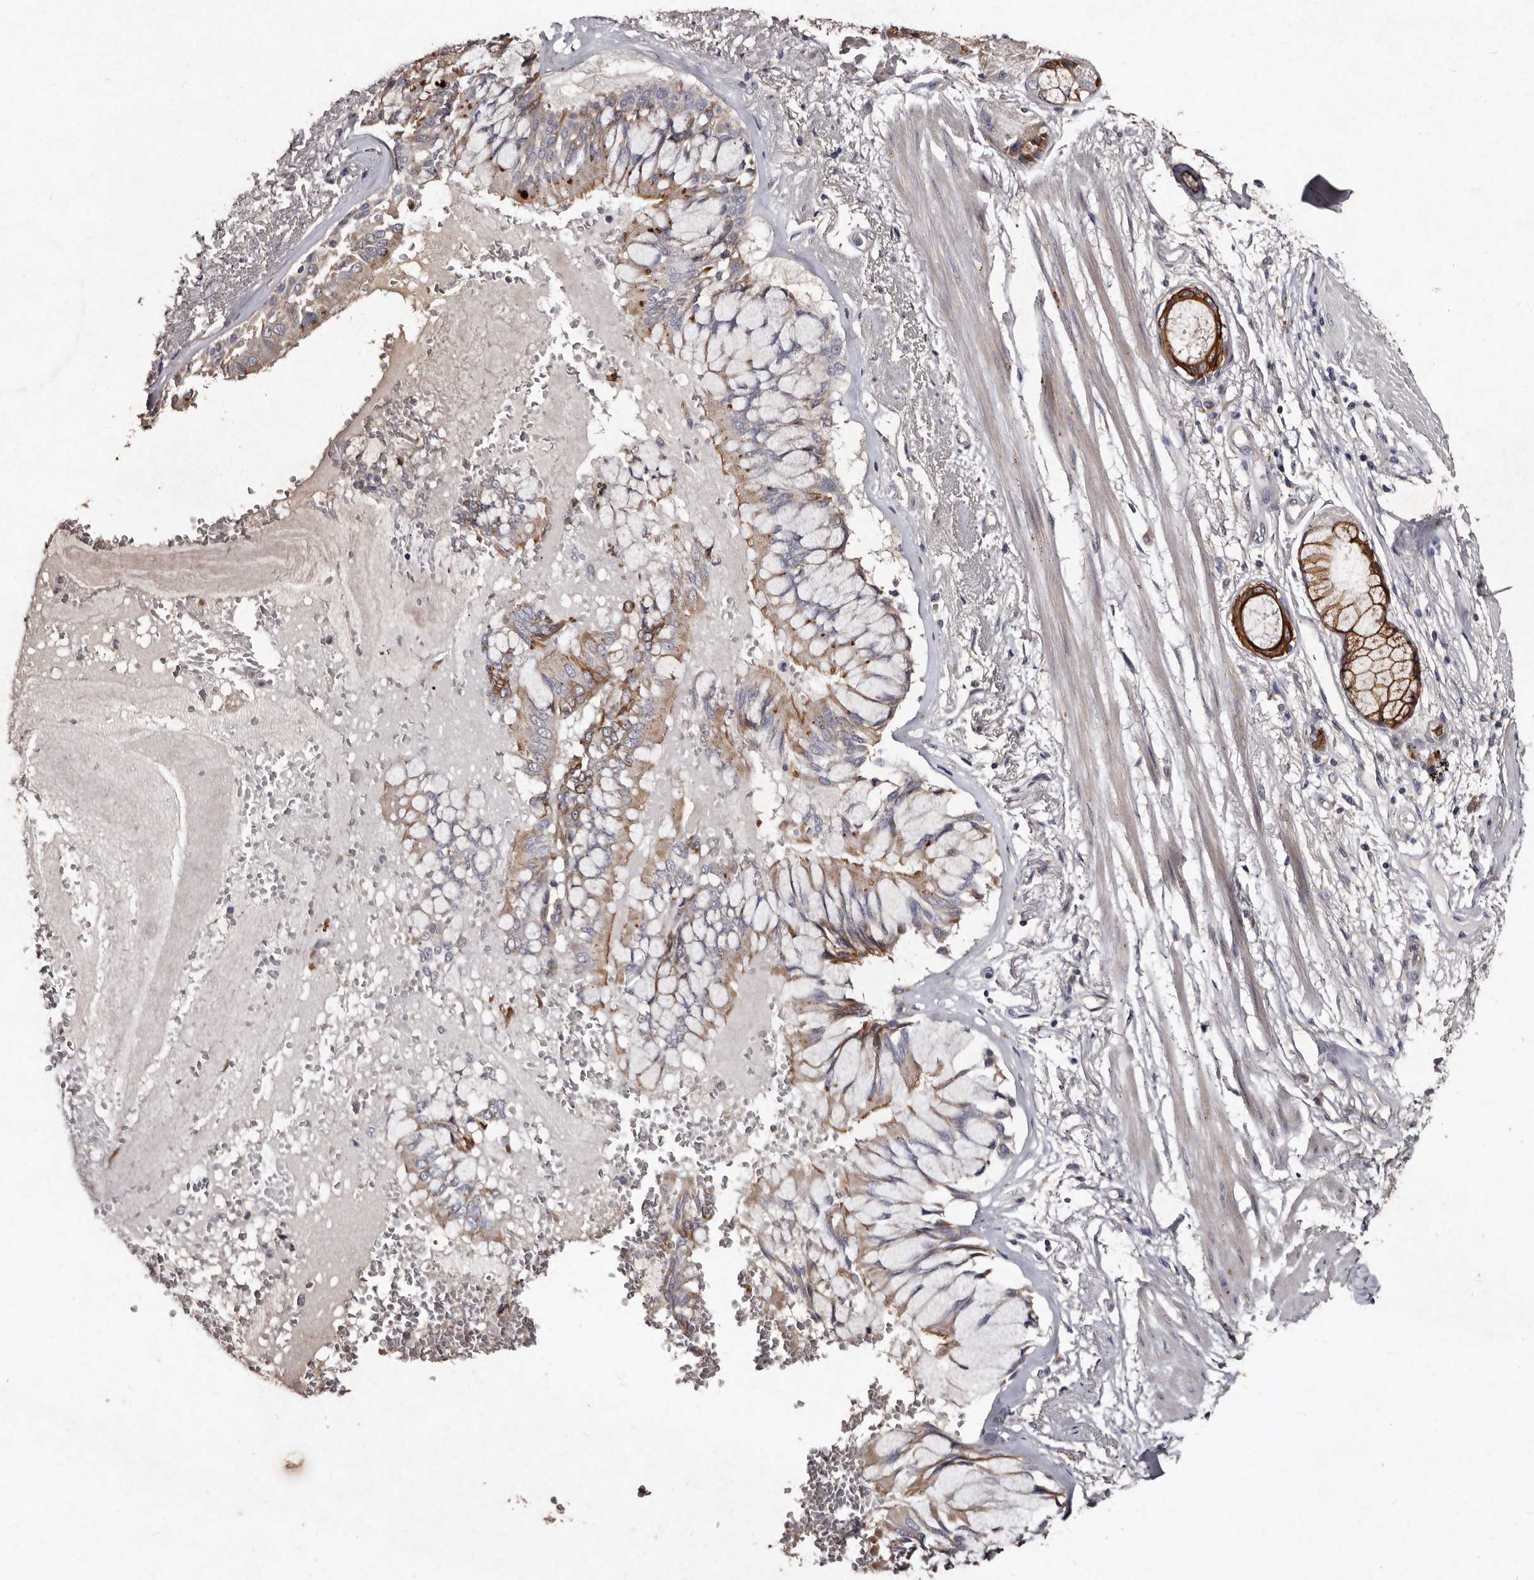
{"staining": {"intensity": "moderate", "quantity": ">75%", "location": "cytoplasmic/membranous"}, "tissue": "adipose tissue", "cell_type": "Adipocytes", "image_type": "normal", "snomed": [{"axis": "morphology", "description": "Normal tissue, NOS"}, {"axis": "topography", "description": "Bronchus"}], "caption": "Protein expression analysis of benign human adipose tissue reveals moderate cytoplasmic/membranous positivity in about >75% of adipocytes. Using DAB (brown) and hematoxylin (blue) stains, captured at high magnification using brightfield microscopy.", "gene": "TFB1M", "patient": {"sex": "male", "age": 66}}